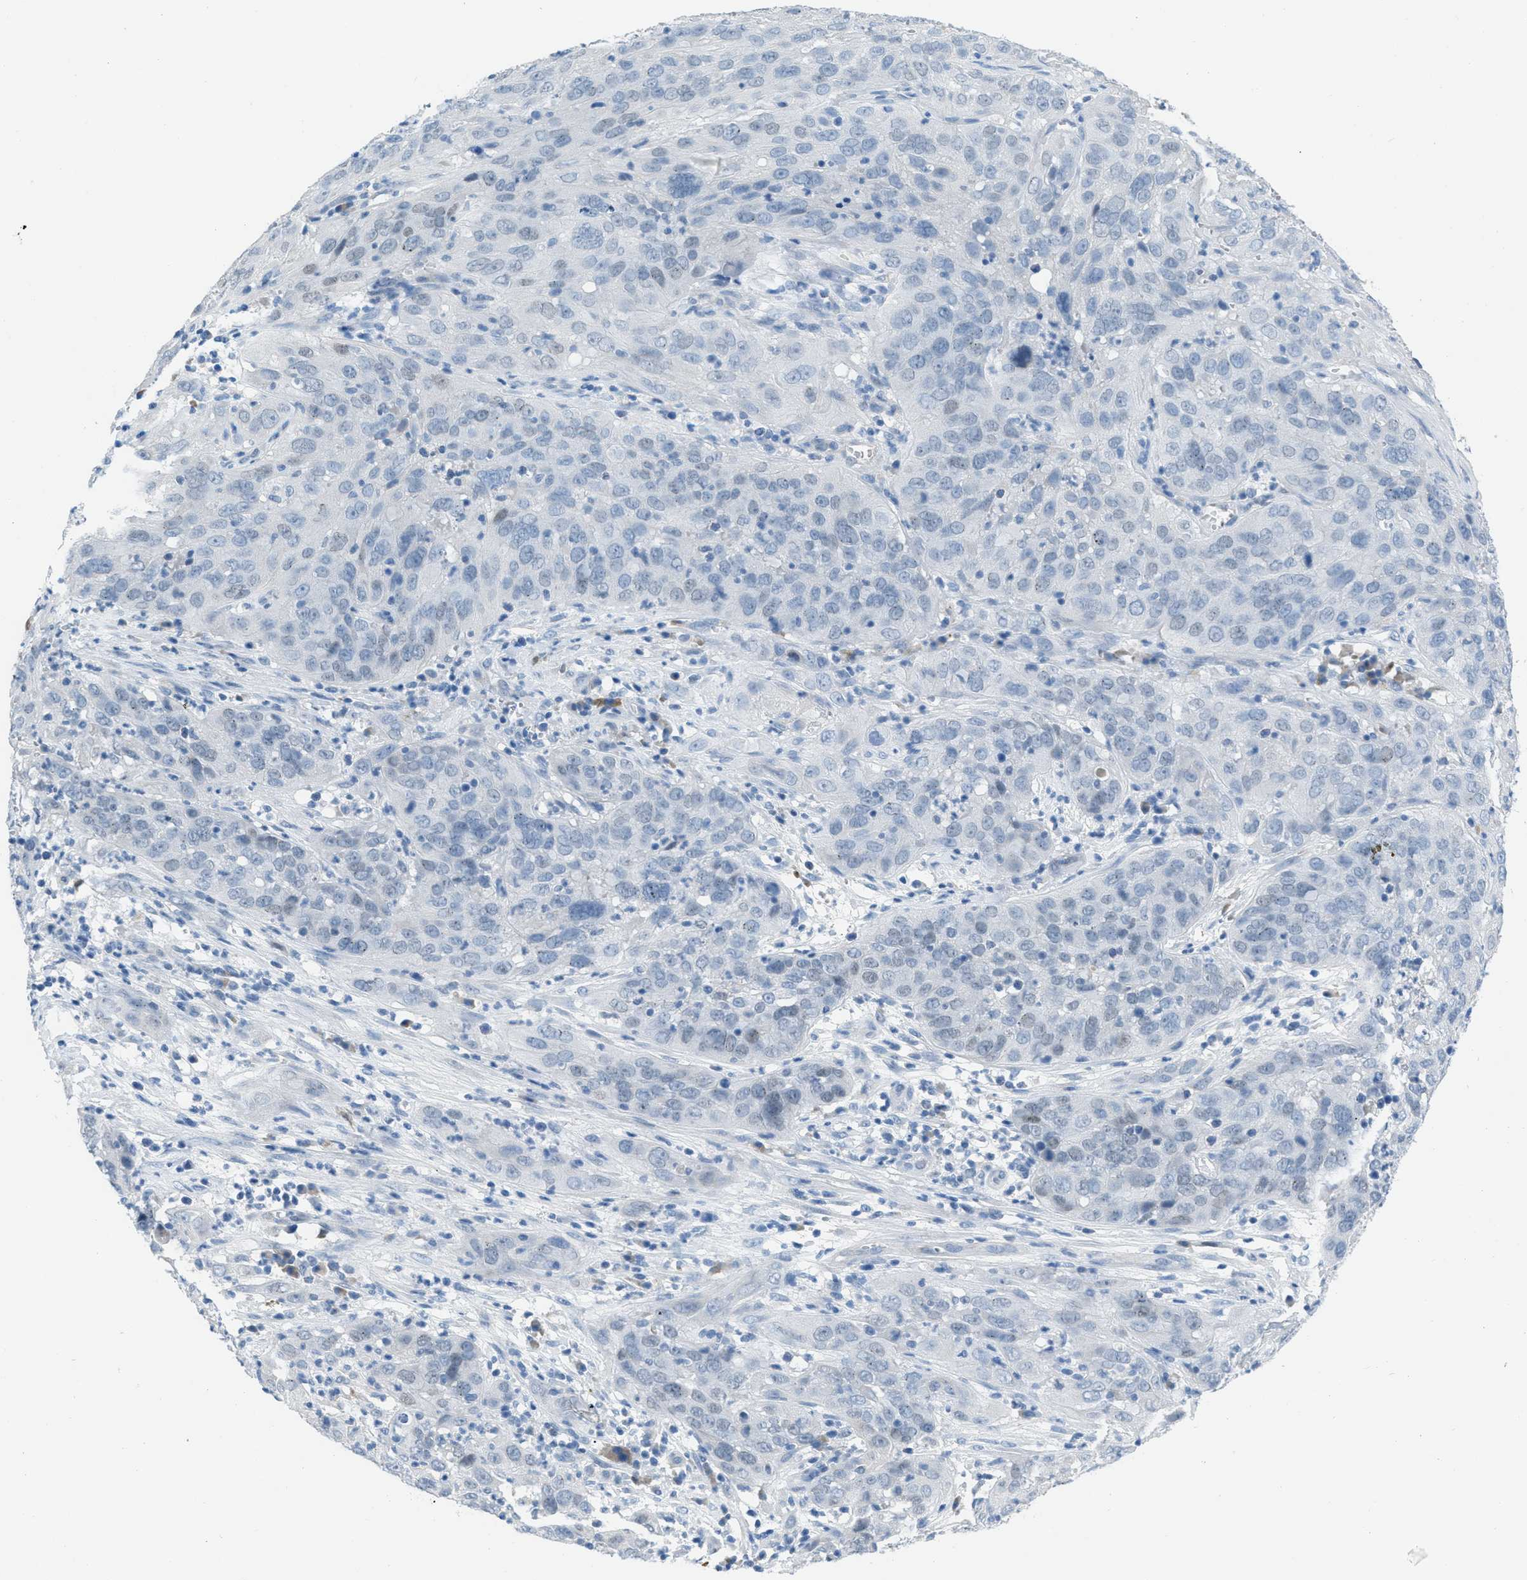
{"staining": {"intensity": "negative", "quantity": "none", "location": "none"}, "tissue": "cervical cancer", "cell_type": "Tumor cells", "image_type": "cancer", "snomed": [{"axis": "morphology", "description": "Squamous cell carcinoma, NOS"}, {"axis": "topography", "description": "Cervix"}], "caption": "Immunohistochemistry (IHC) photomicrograph of neoplastic tissue: human cervical cancer stained with DAB demonstrates no significant protein positivity in tumor cells.", "gene": "HSF2", "patient": {"sex": "female", "age": 32}}